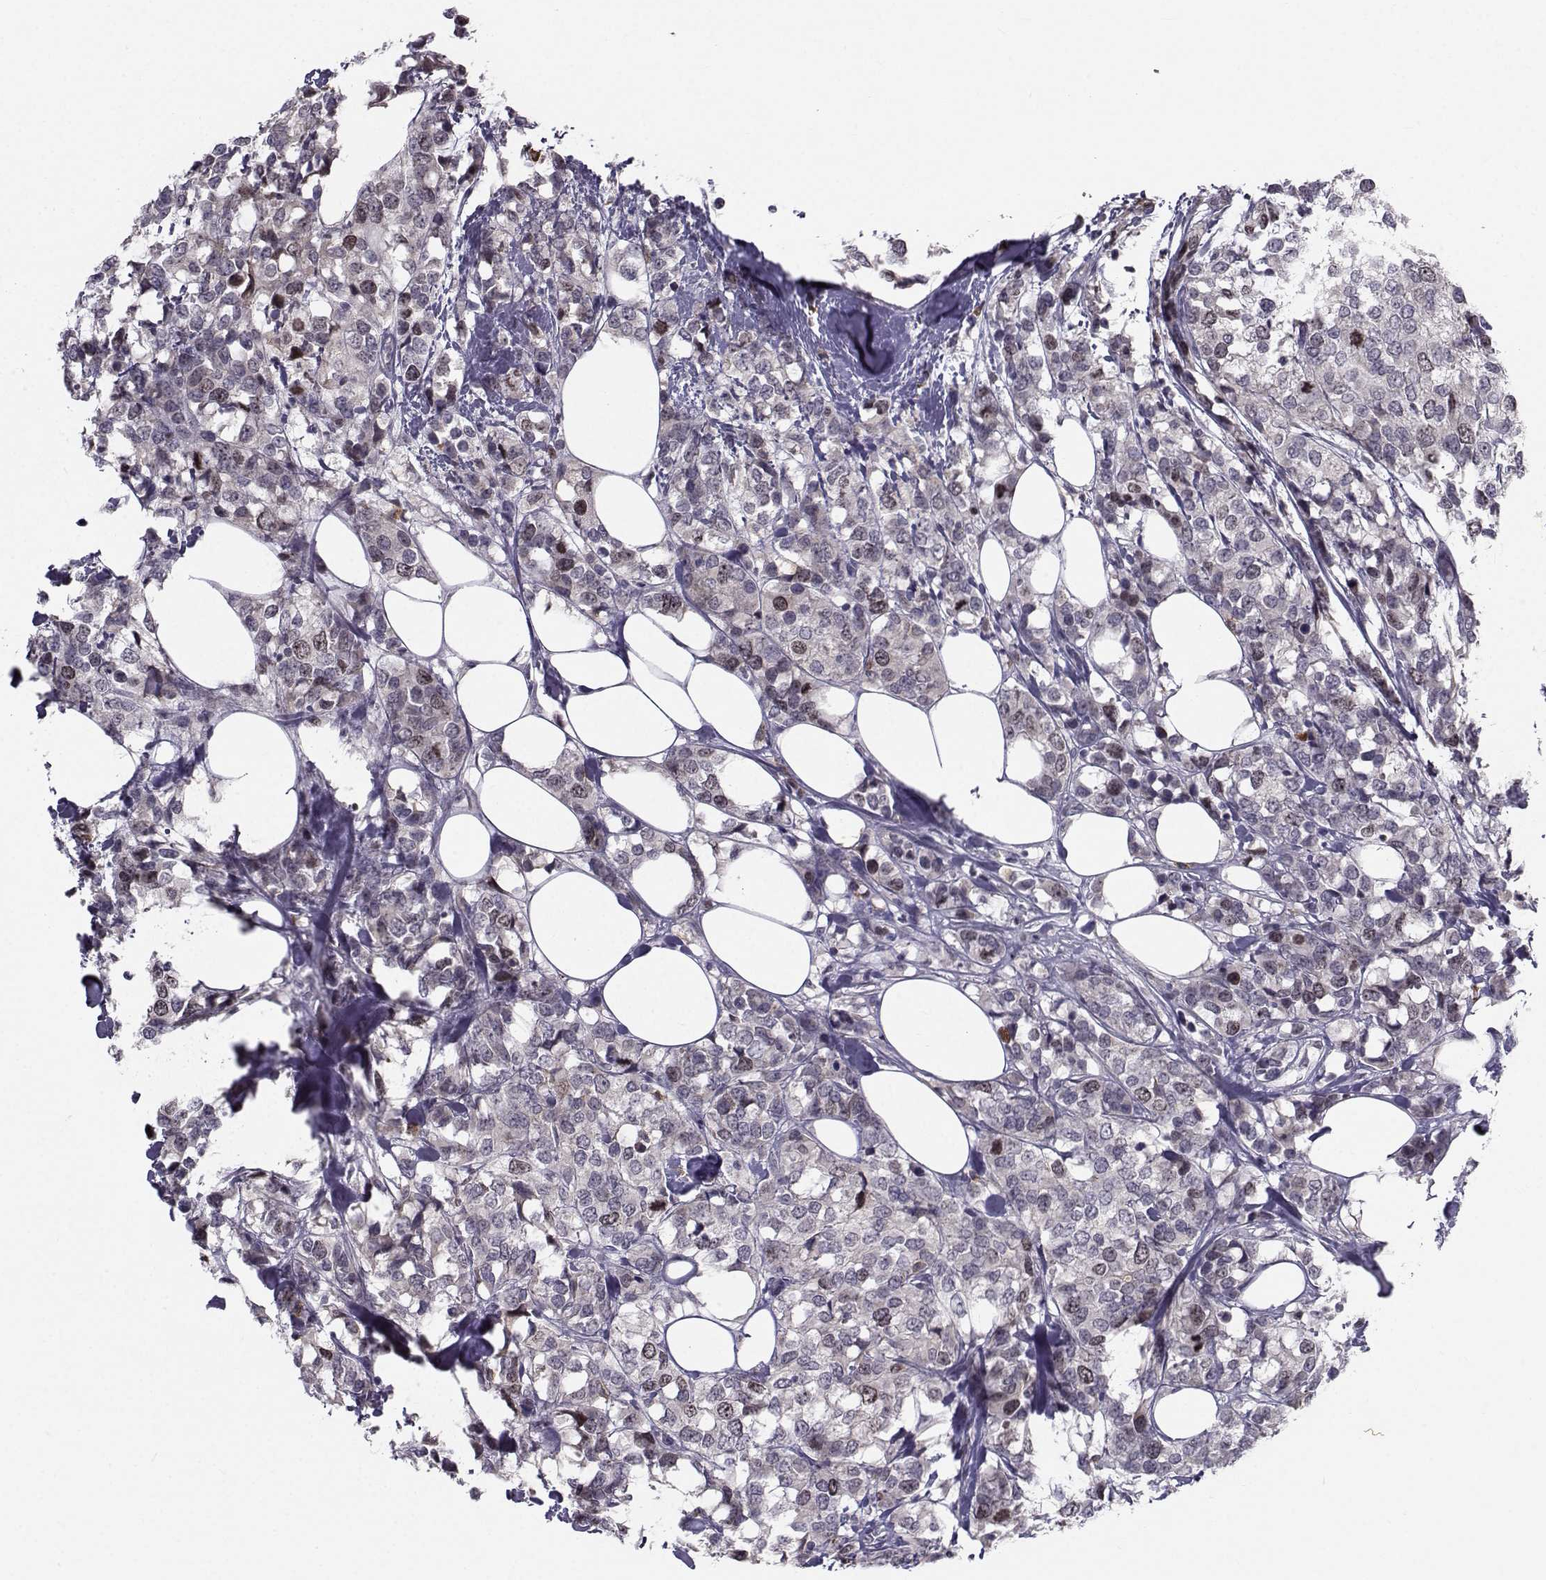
{"staining": {"intensity": "moderate", "quantity": "<25%", "location": "nuclear"}, "tissue": "breast cancer", "cell_type": "Tumor cells", "image_type": "cancer", "snomed": [{"axis": "morphology", "description": "Lobular carcinoma"}, {"axis": "topography", "description": "Breast"}], "caption": "Moderate nuclear protein expression is present in about <25% of tumor cells in breast cancer (lobular carcinoma).", "gene": "LRP8", "patient": {"sex": "female", "age": 59}}